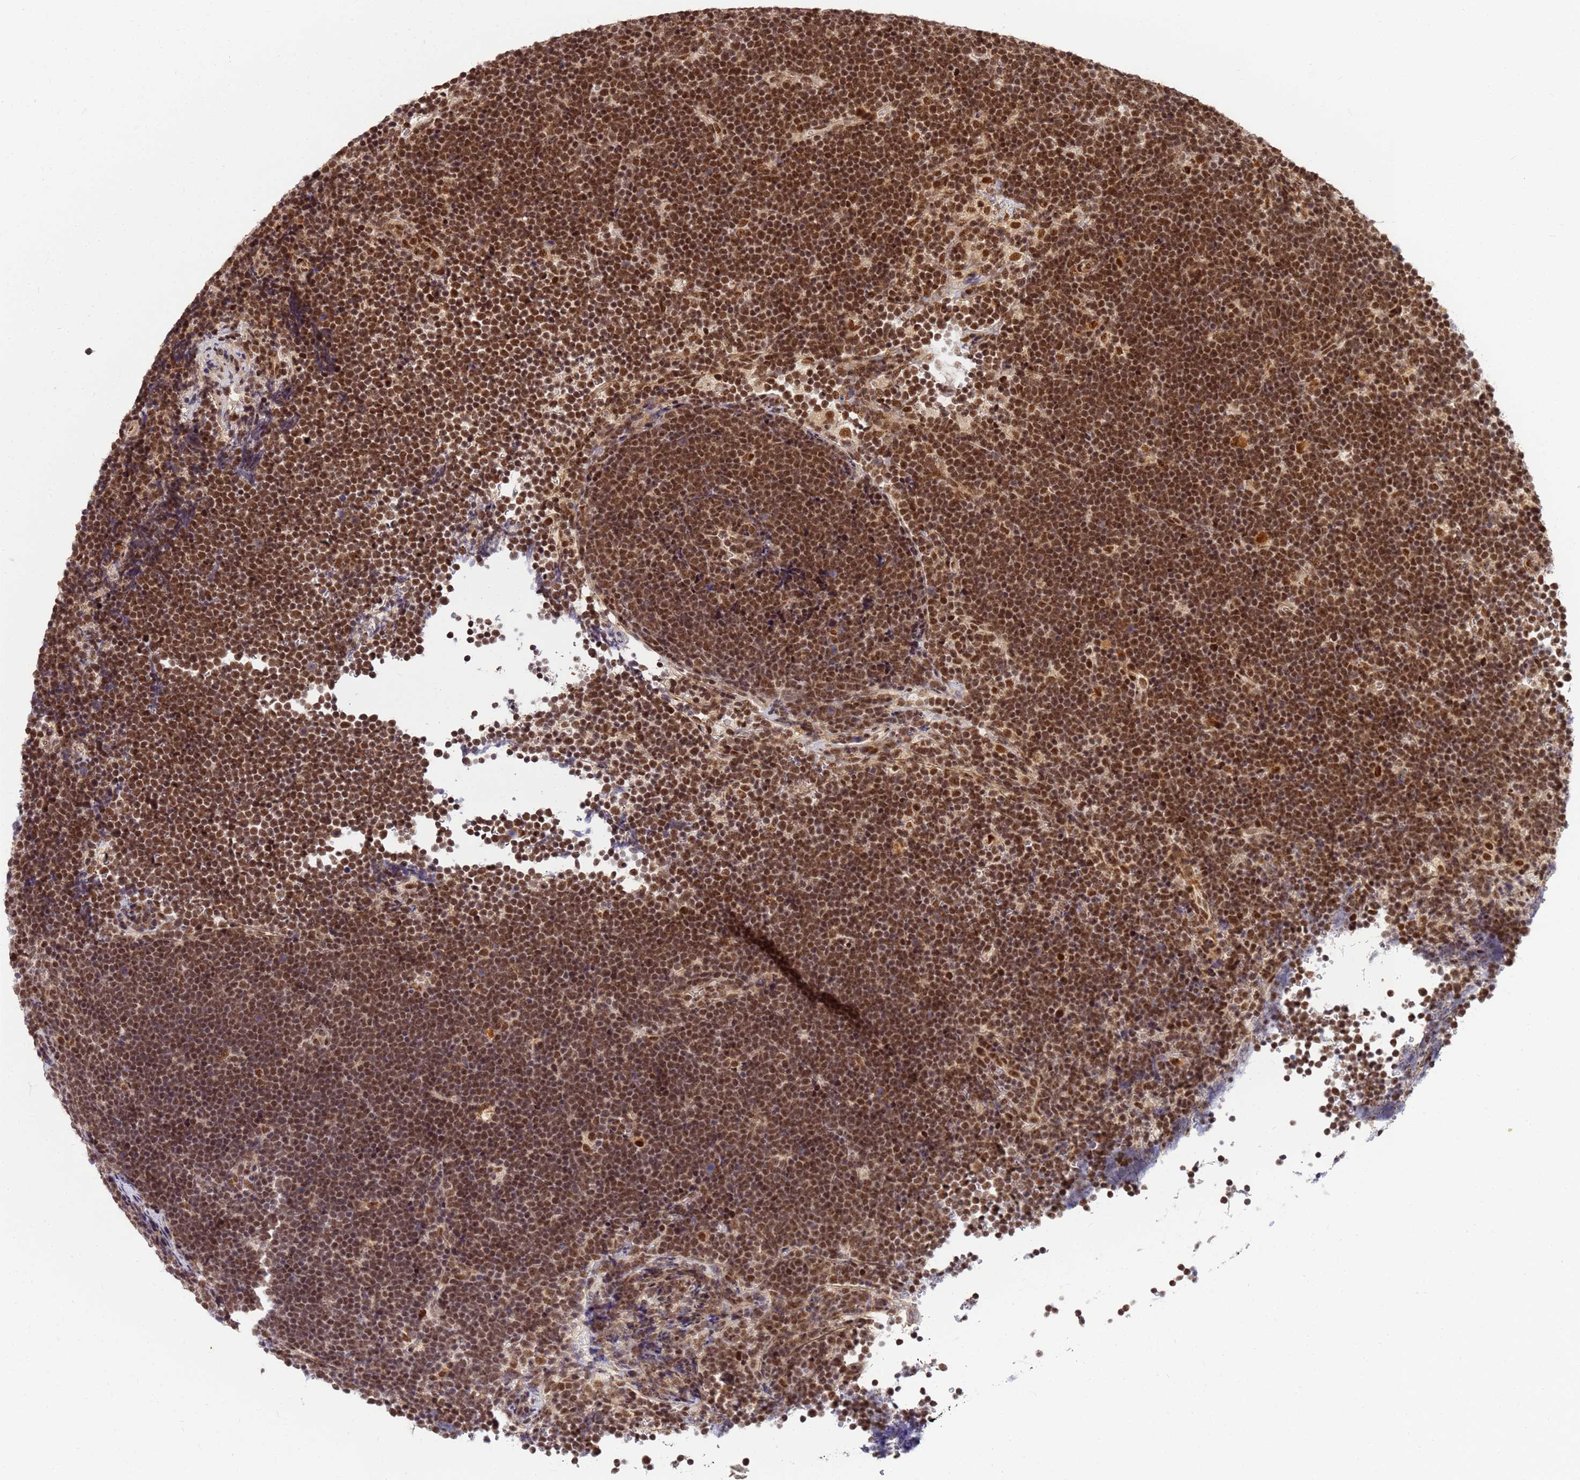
{"staining": {"intensity": "strong", "quantity": ">75%", "location": "nuclear"}, "tissue": "lymphoma", "cell_type": "Tumor cells", "image_type": "cancer", "snomed": [{"axis": "morphology", "description": "Malignant lymphoma, non-Hodgkin's type, High grade"}, {"axis": "topography", "description": "Lymph node"}], "caption": "Immunohistochemistry (IHC) staining of lymphoma, which shows high levels of strong nuclear expression in about >75% of tumor cells indicating strong nuclear protein positivity. The staining was performed using DAB (3,3'-diaminobenzidine) (brown) for protein detection and nuclei were counterstained in hematoxylin (blue).", "gene": "NCBP2", "patient": {"sex": "male", "age": 13}}